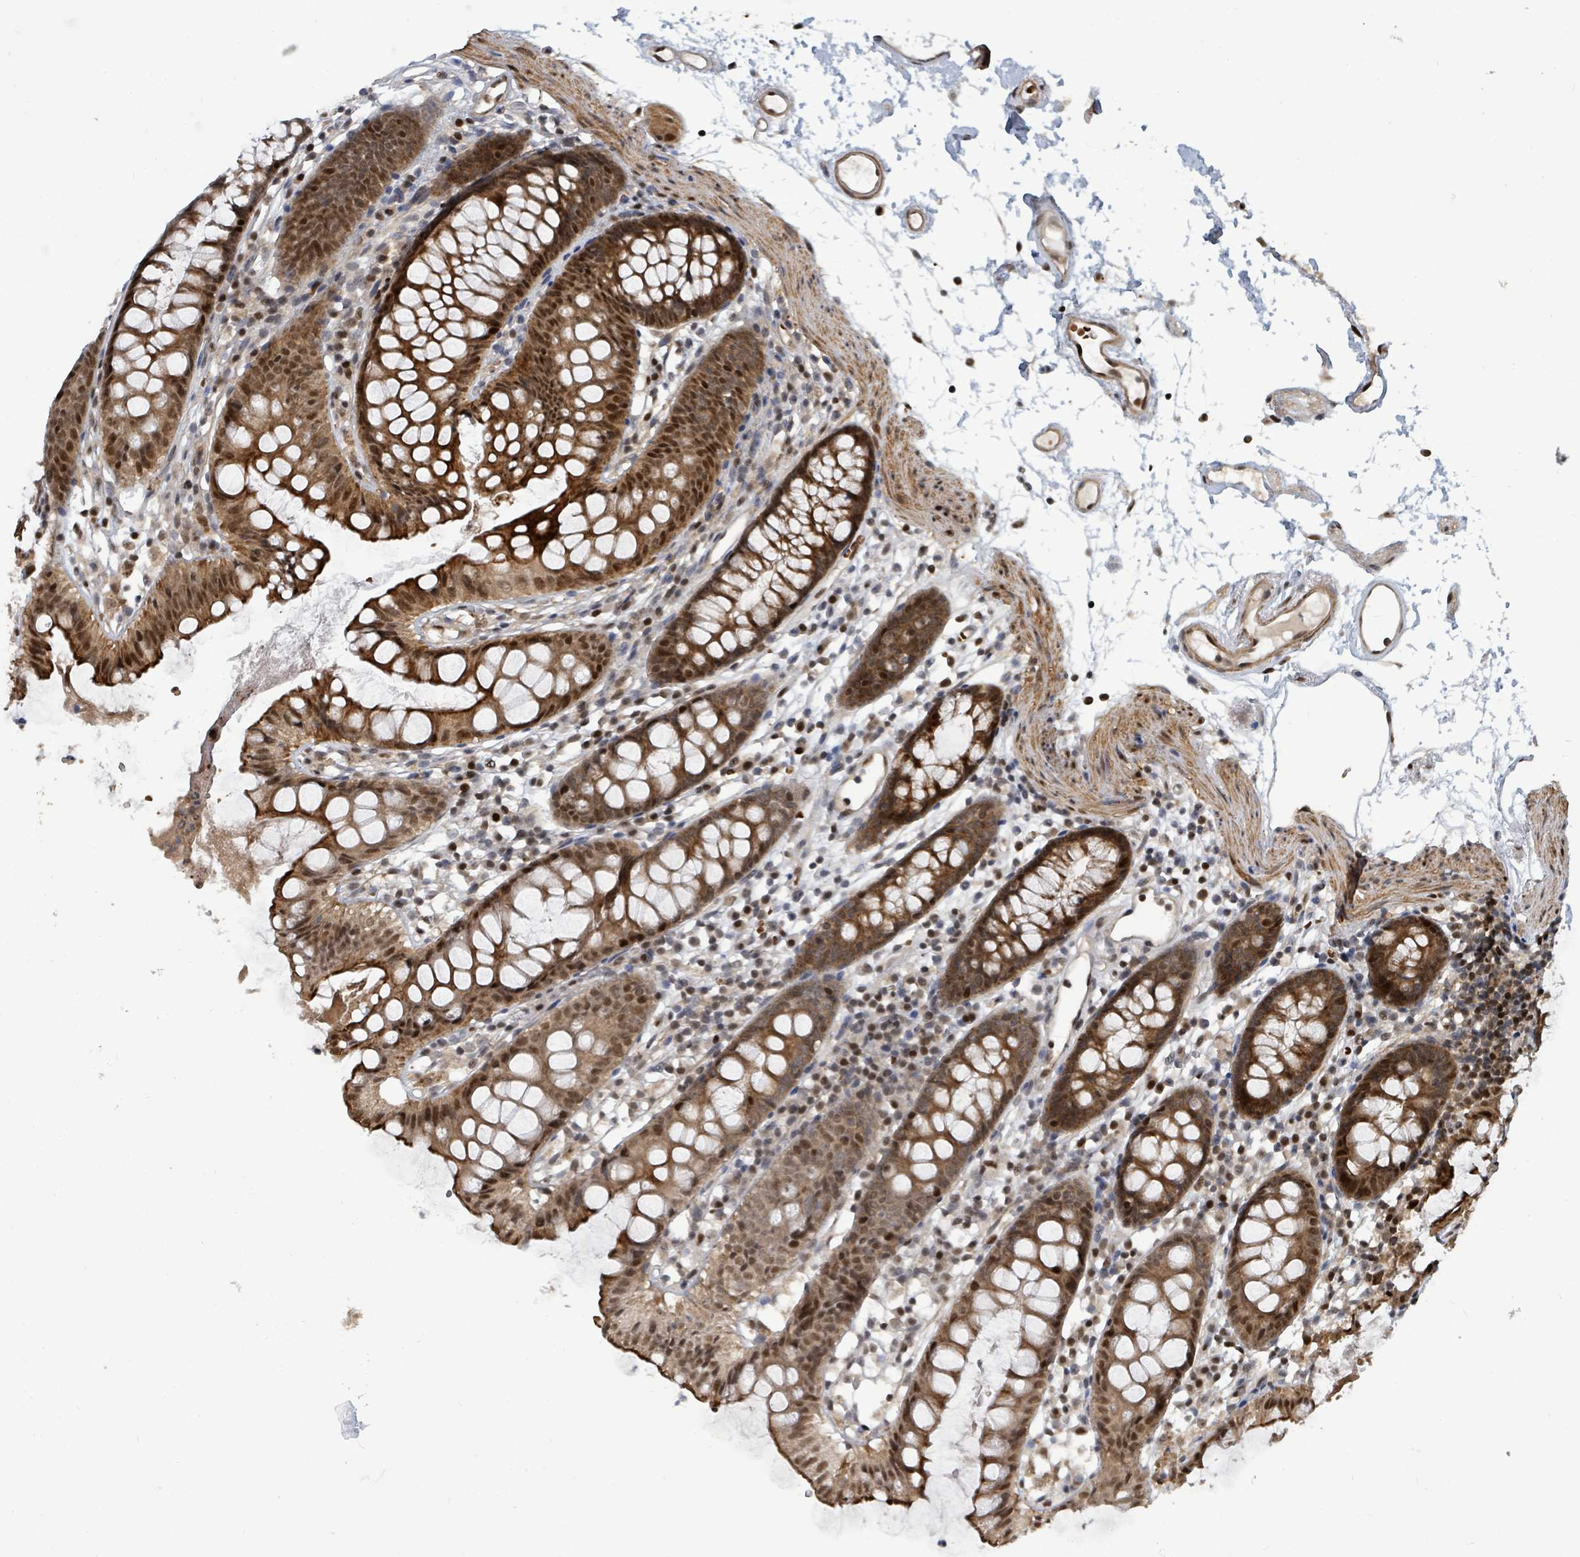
{"staining": {"intensity": "moderate", "quantity": ">75%", "location": "cytoplasmic/membranous,nuclear"}, "tissue": "colon", "cell_type": "Endothelial cells", "image_type": "normal", "snomed": [{"axis": "morphology", "description": "Normal tissue, NOS"}, {"axis": "topography", "description": "Colon"}], "caption": "Immunohistochemistry of normal human colon shows medium levels of moderate cytoplasmic/membranous,nuclear expression in about >75% of endothelial cells.", "gene": "TRDMT1", "patient": {"sex": "female", "age": 84}}